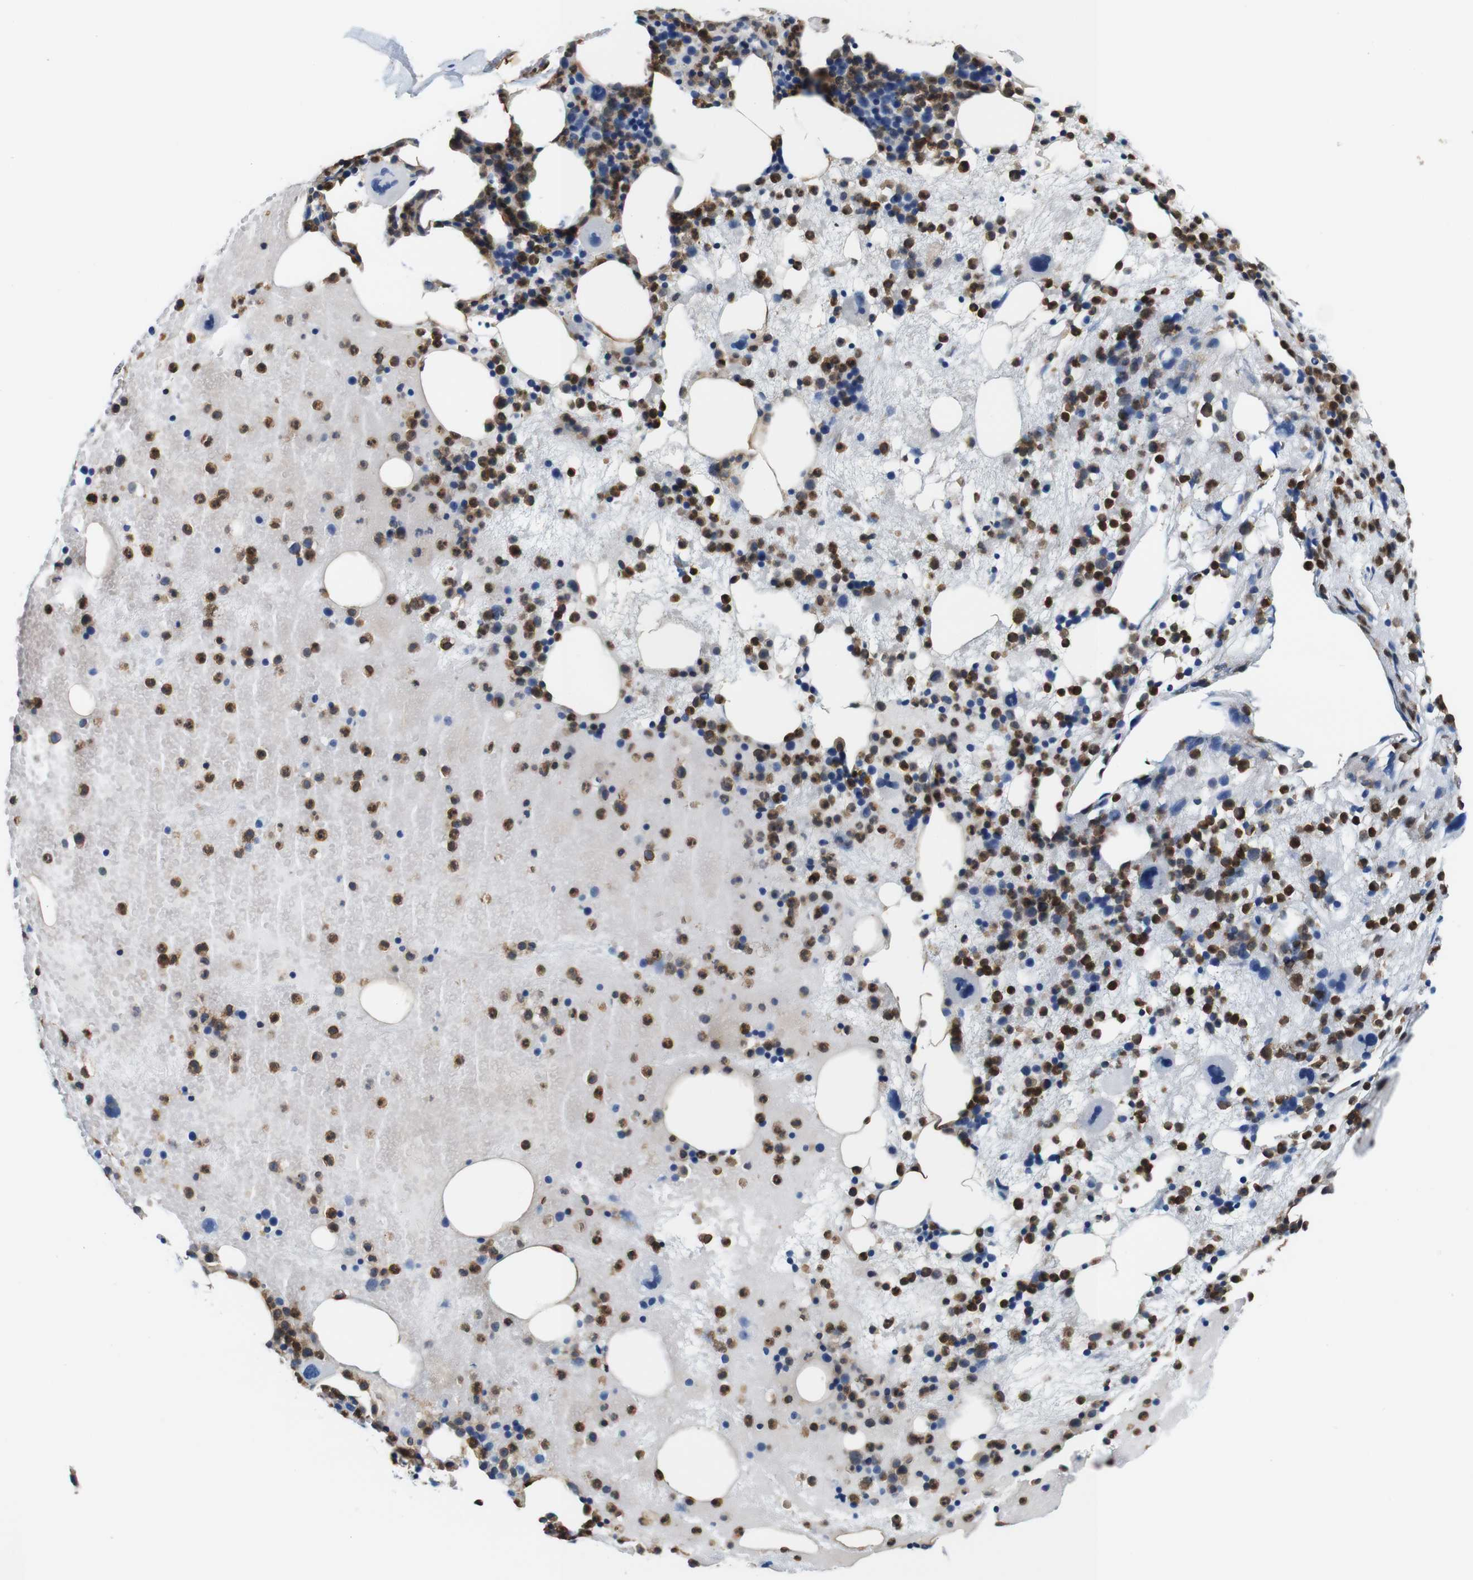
{"staining": {"intensity": "strong", "quantity": ">75%", "location": "cytoplasmic/membranous,nuclear"}, "tissue": "bone marrow", "cell_type": "Hematopoietic cells", "image_type": "normal", "snomed": [{"axis": "morphology", "description": "Normal tissue, NOS"}, {"axis": "morphology", "description": "Inflammation, NOS"}, {"axis": "topography", "description": "Bone marrow"}], "caption": "Strong cytoplasmic/membranous,nuclear staining is identified in approximately >75% of hematopoietic cells in unremarkable bone marrow.", "gene": "ANXA1", "patient": {"sex": "male", "age": 43}}